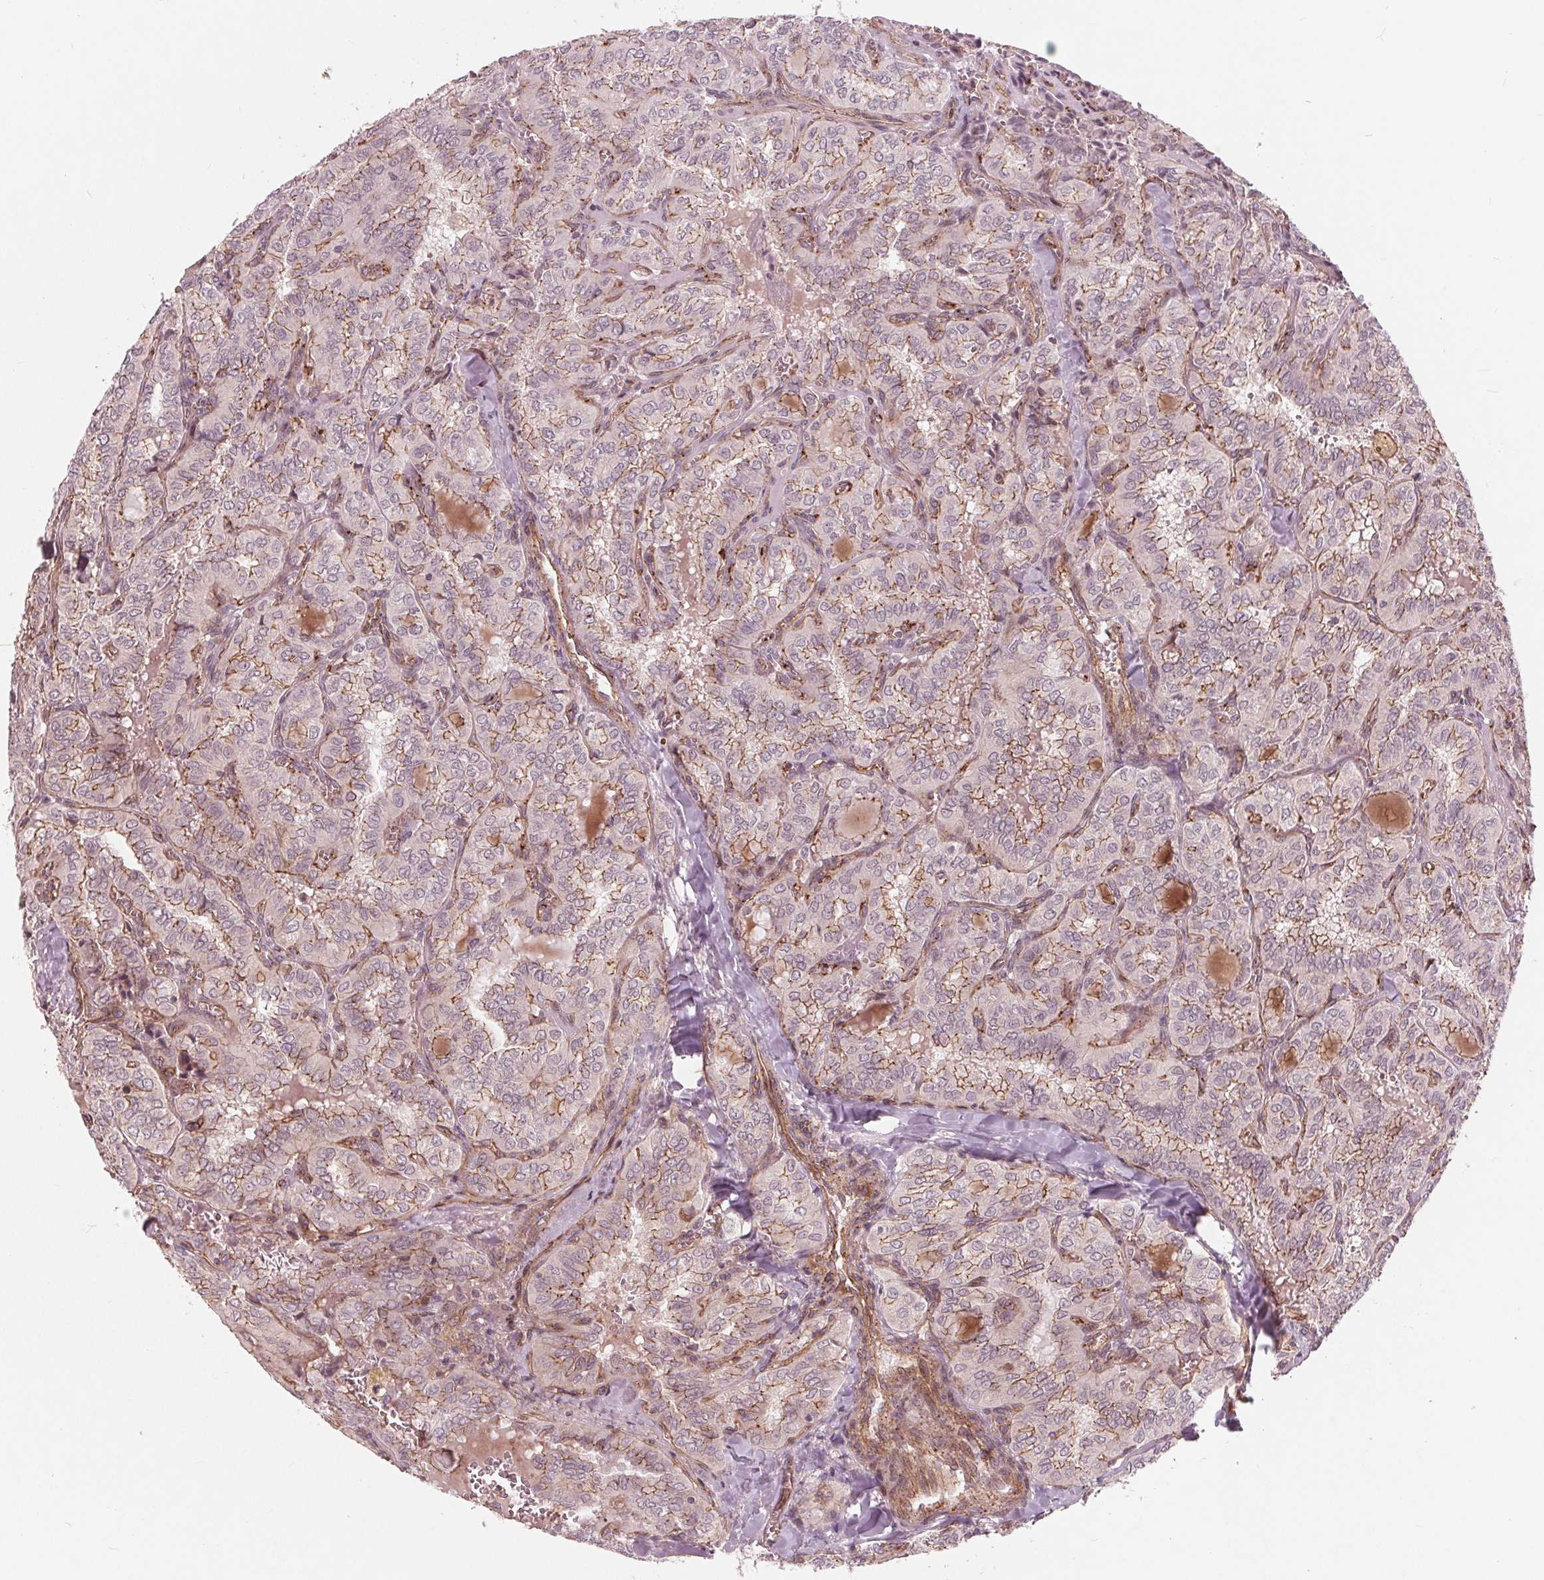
{"staining": {"intensity": "moderate", "quantity": "25%-75%", "location": "cytoplasmic/membranous"}, "tissue": "thyroid cancer", "cell_type": "Tumor cells", "image_type": "cancer", "snomed": [{"axis": "morphology", "description": "Papillary adenocarcinoma, NOS"}, {"axis": "topography", "description": "Thyroid gland"}], "caption": "Human thyroid papillary adenocarcinoma stained with a brown dye displays moderate cytoplasmic/membranous positive positivity in approximately 25%-75% of tumor cells.", "gene": "TXNIP", "patient": {"sex": "female", "age": 41}}